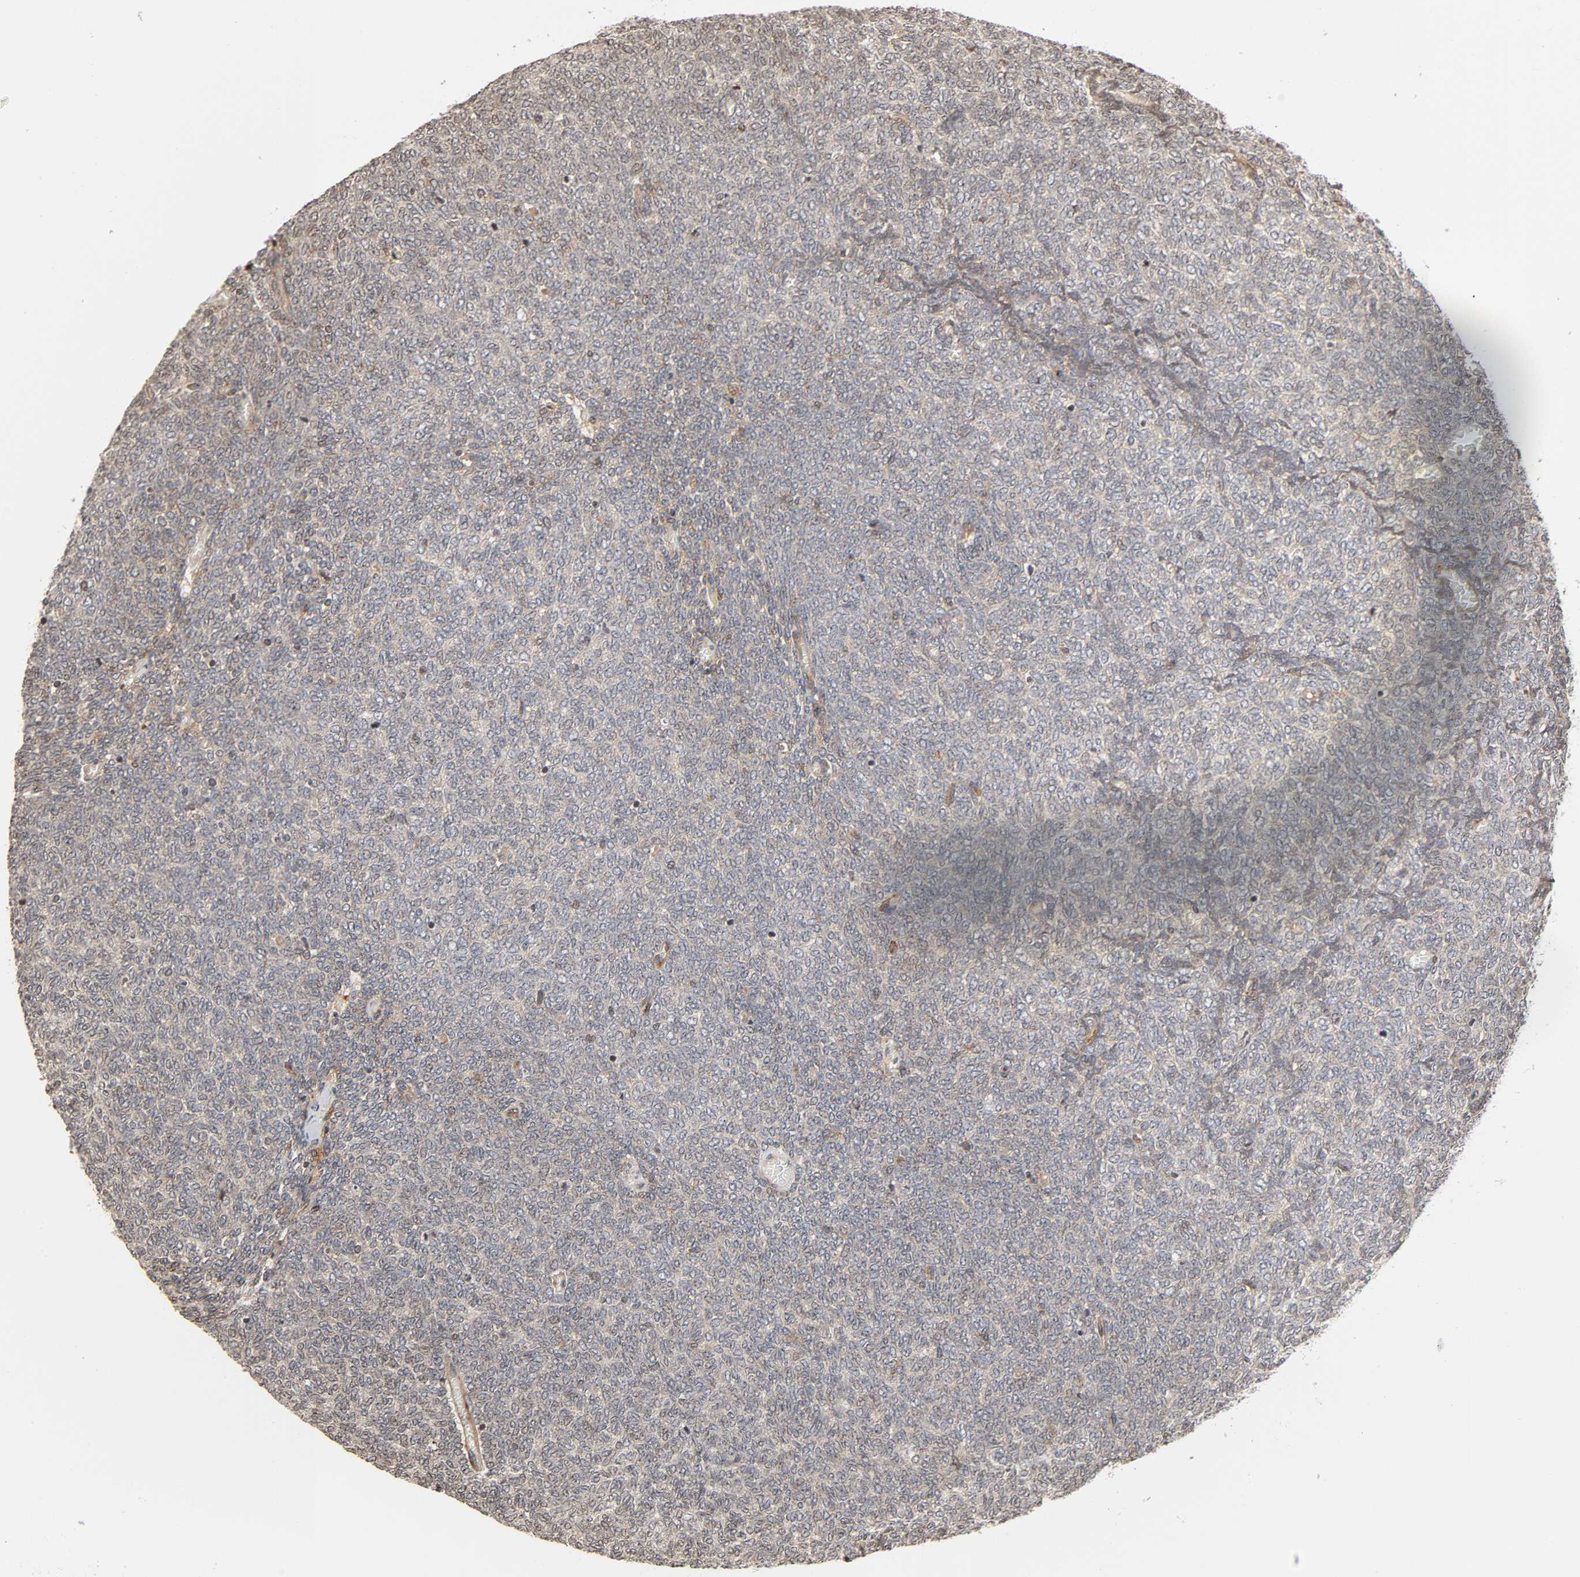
{"staining": {"intensity": "negative", "quantity": "none", "location": "none"}, "tissue": "renal cancer", "cell_type": "Tumor cells", "image_type": "cancer", "snomed": [{"axis": "morphology", "description": "Neoplasm, malignant, NOS"}, {"axis": "topography", "description": "Kidney"}], "caption": "Tumor cells show no significant positivity in neoplasm (malignant) (renal).", "gene": "ITGAV", "patient": {"sex": "male", "age": 28}}